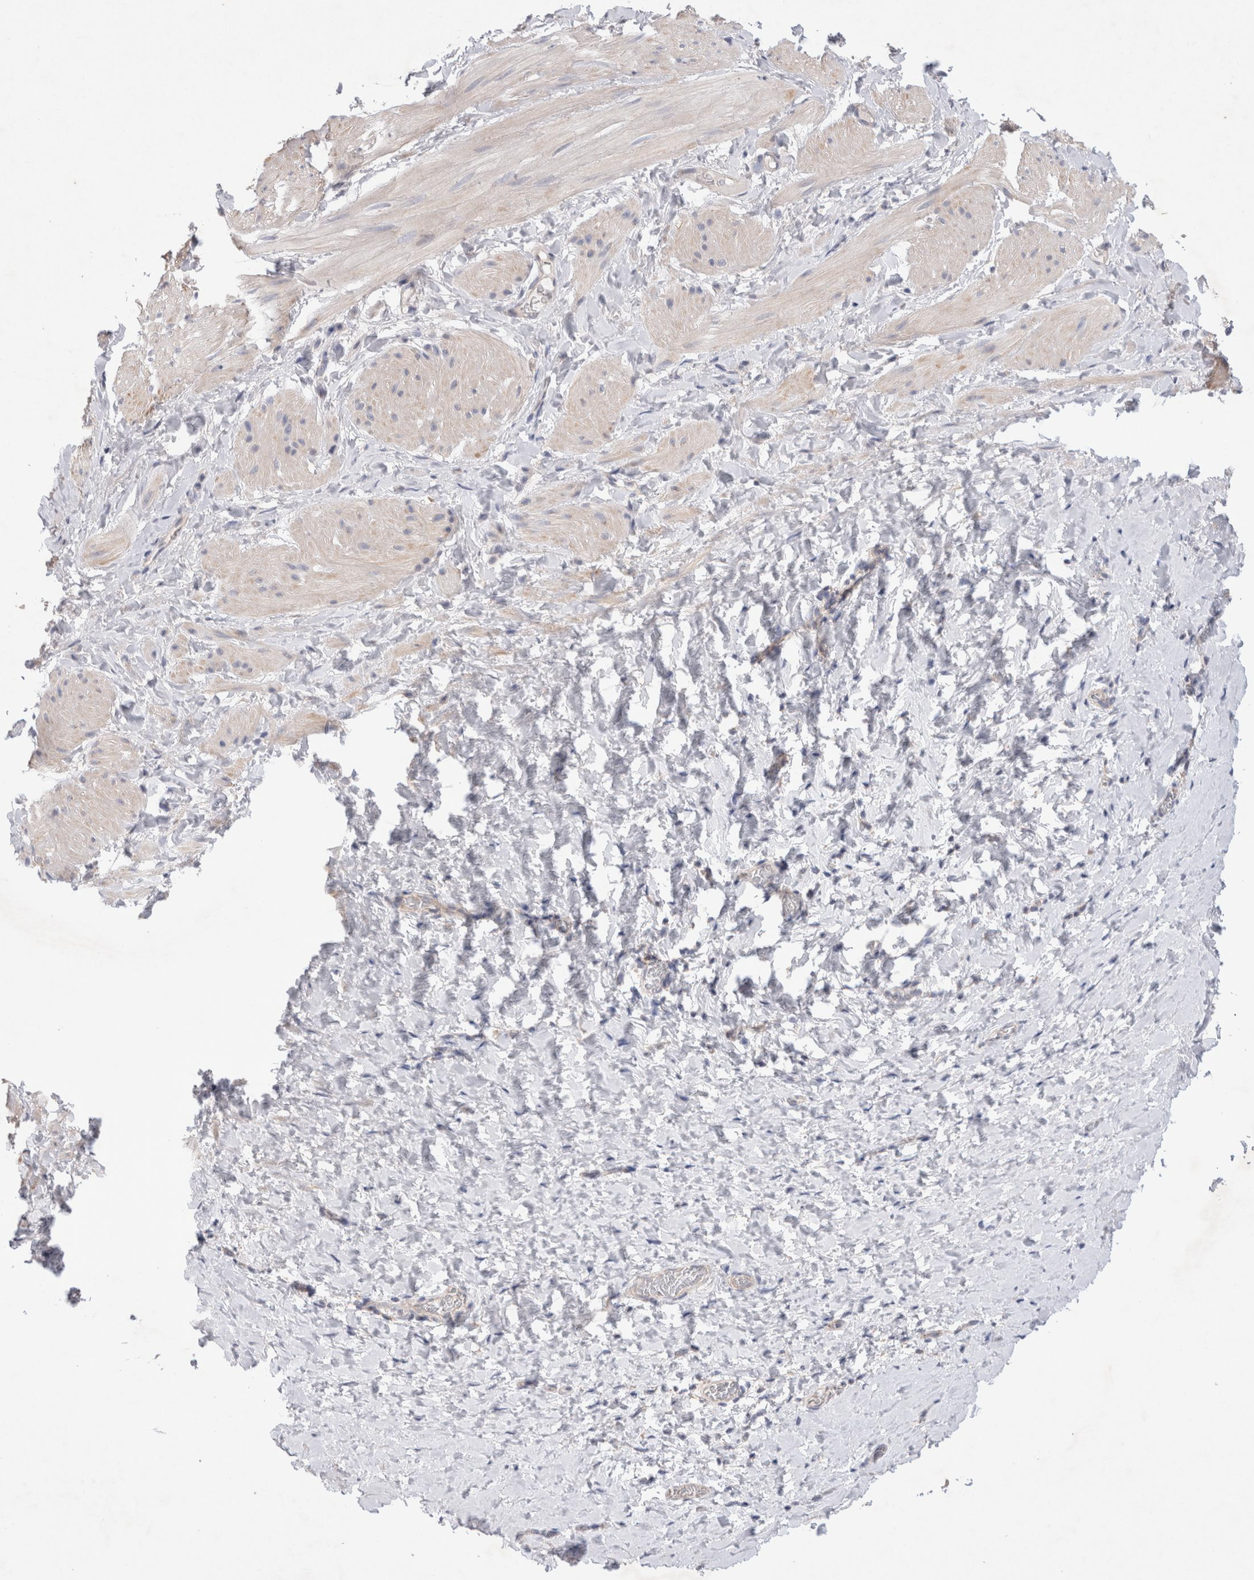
{"staining": {"intensity": "negative", "quantity": "none", "location": "none"}, "tissue": "smooth muscle", "cell_type": "Smooth muscle cells", "image_type": "normal", "snomed": [{"axis": "morphology", "description": "Normal tissue, NOS"}, {"axis": "topography", "description": "Smooth muscle"}], "caption": "This image is of benign smooth muscle stained with IHC to label a protein in brown with the nuclei are counter-stained blue. There is no staining in smooth muscle cells. The staining was performed using DAB to visualize the protein expression in brown, while the nuclei were stained in blue with hematoxylin (Magnification: 20x).", "gene": "IFT74", "patient": {"sex": "male", "age": 16}}